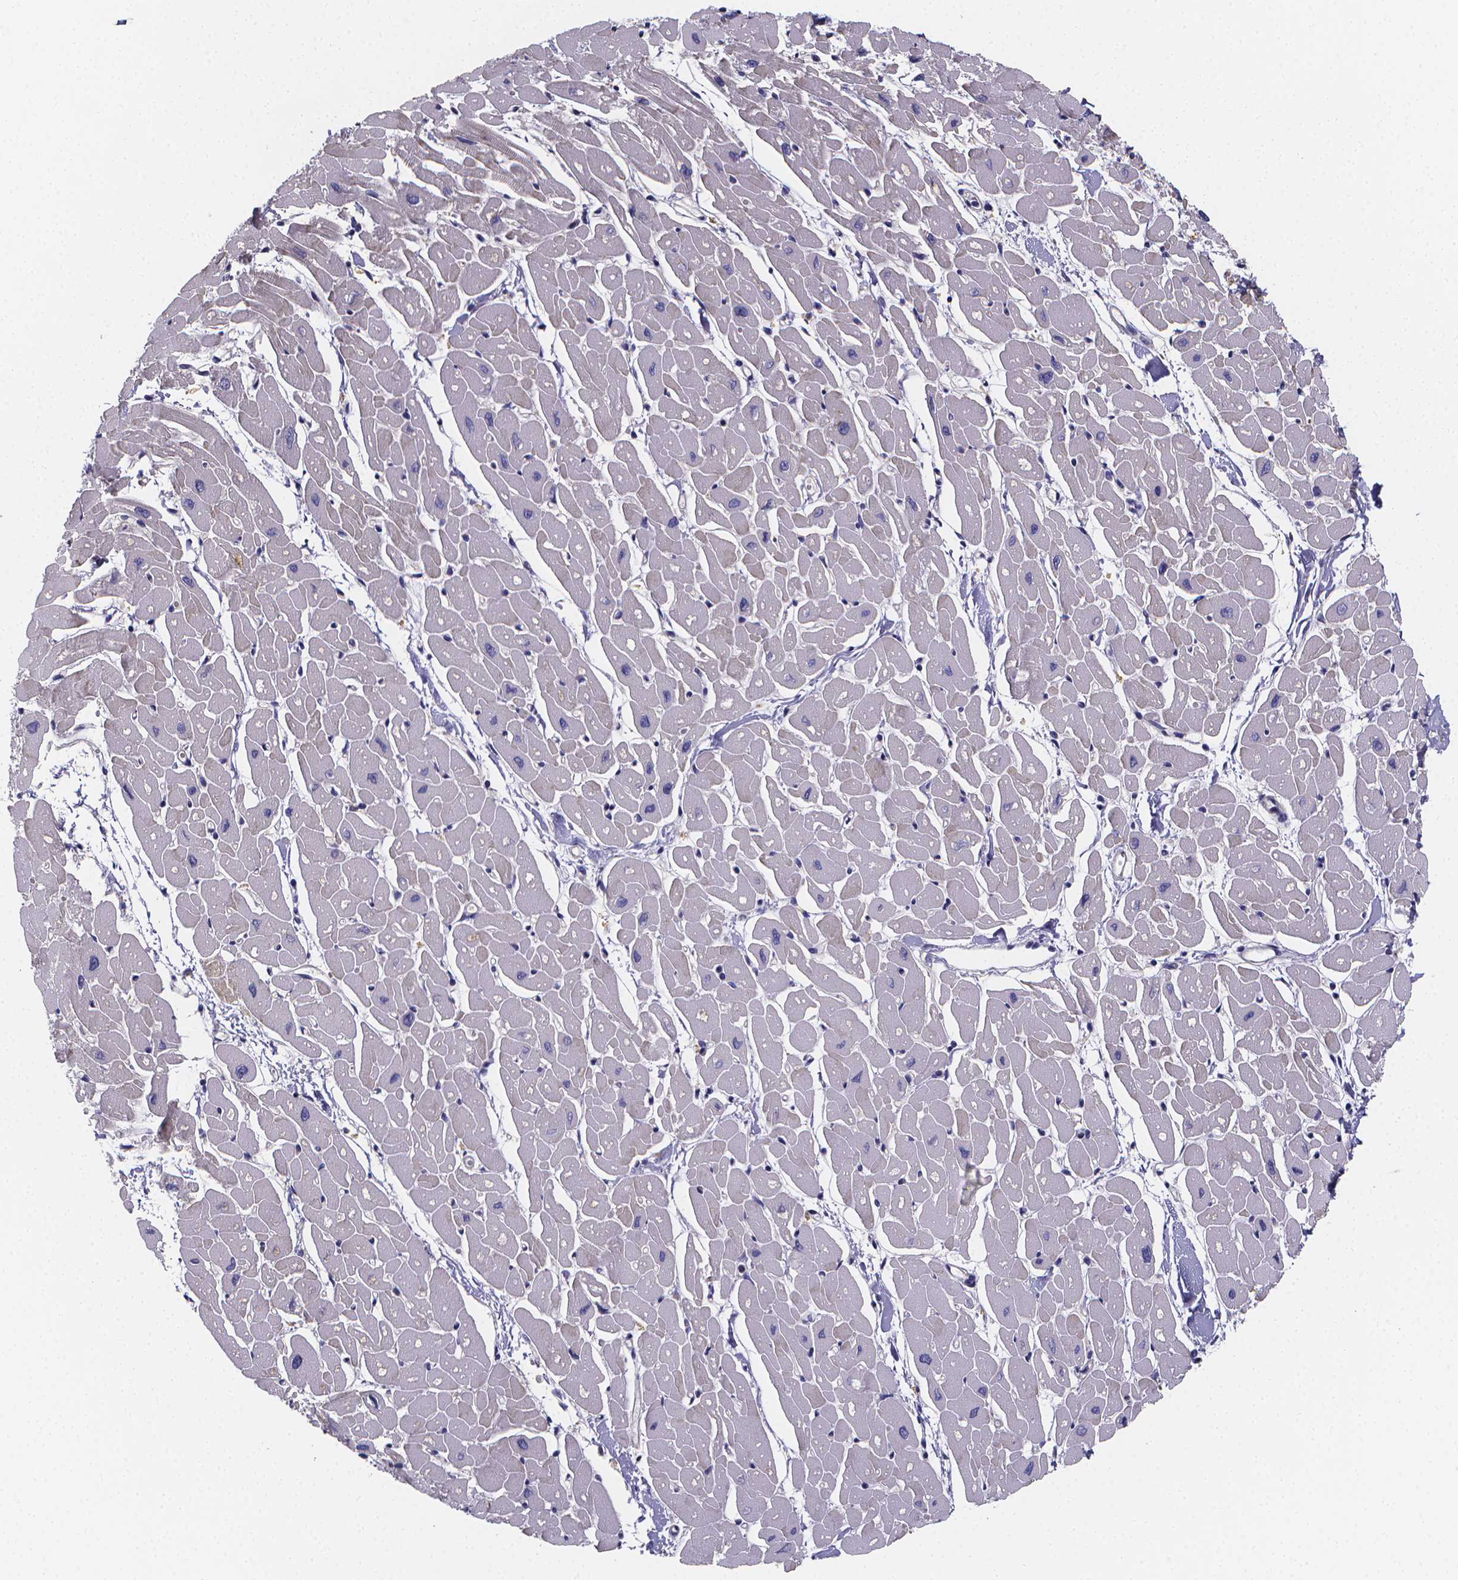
{"staining": {"intensity": "negative", "quantity": "none", "location": "none"}, "tissue": "heart muscle", "cell_type": "Cardiomyocytes", "image_type": "normal", "snomed": [{"axis": "morphology", "description": "Normal tissue, NOS"}, {"axis": "topography", "description": "Heart"}], "caption": "An immunohistochemistry image of benign heart muscle is shown. There is no staining in cardiomyocytes of heart muscle.", "gene": "PAH", "patient": {"sex": "male", "age": 57}}